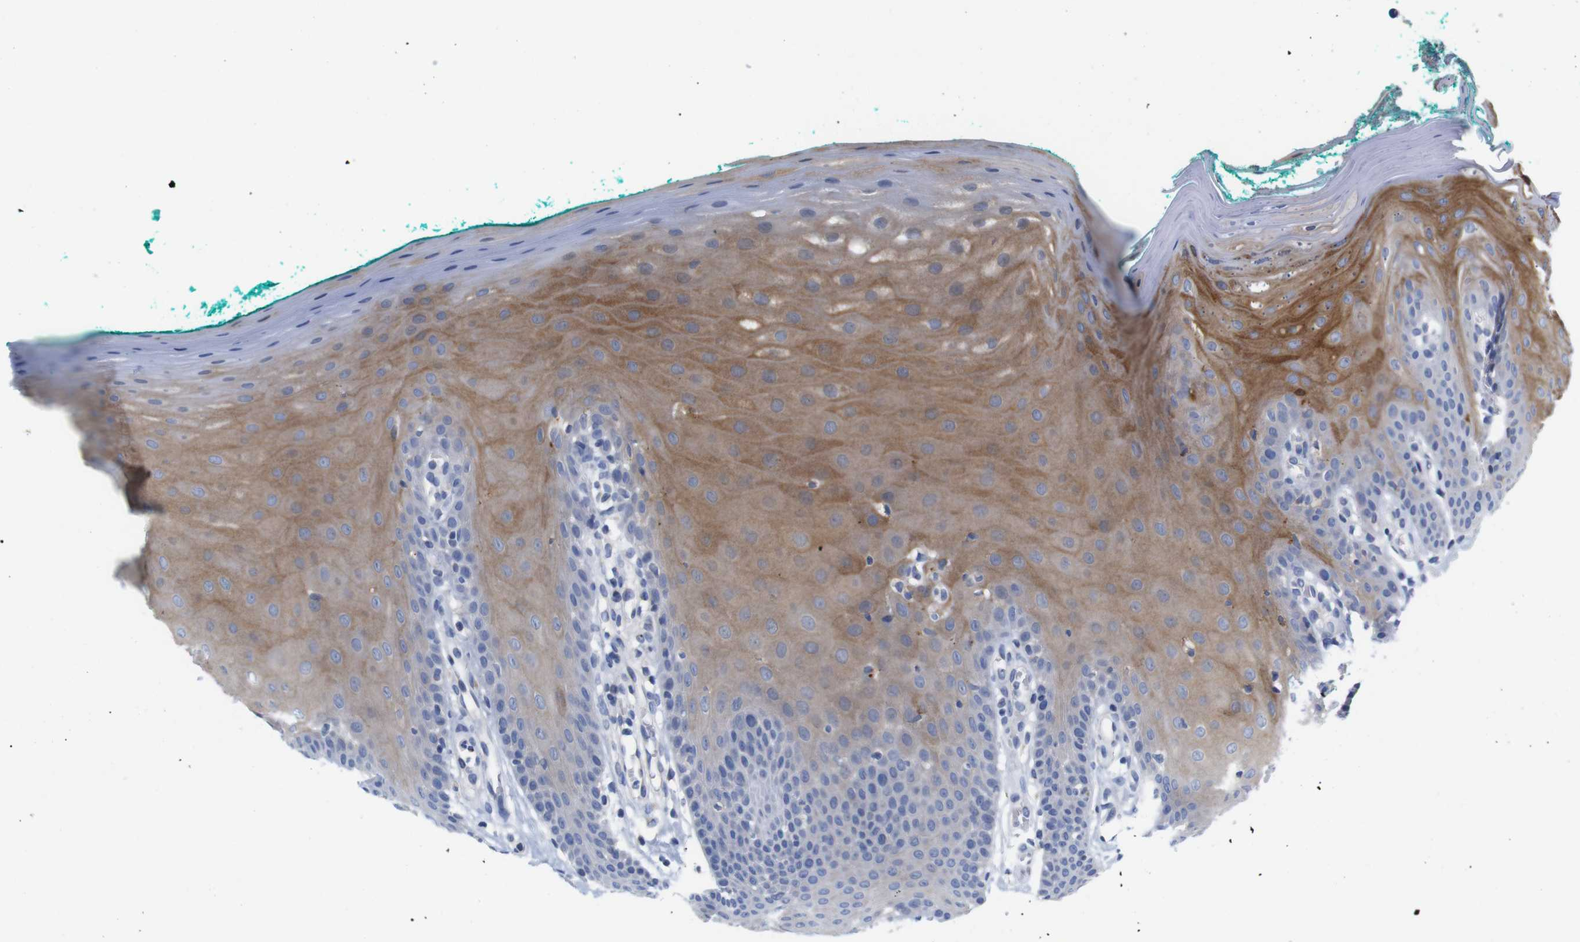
{"staining": {"intensity": "moderate", "quantity": "25%-75%", "location": "cytoplasmic/membranous"}, "tissue": "oral mucosa", "cell_type": "Squamous epithelial cells", "image_type": "normal", "snomed": [{"axis": "morphology", "description": "Normal tissue, NOS"}, {"axis": "topography", "description": "Skeletal muscle"}, {"axis": "topography", "description": "Oral tissue"}], "caption": "A brown stain highlights moderate cytoplasmic/membranous expression of a protein in squamous epithelial cells of normal human oral mucosa.", "gene": "LRRC55", "patient": {"sex": "male", "age": 58}}